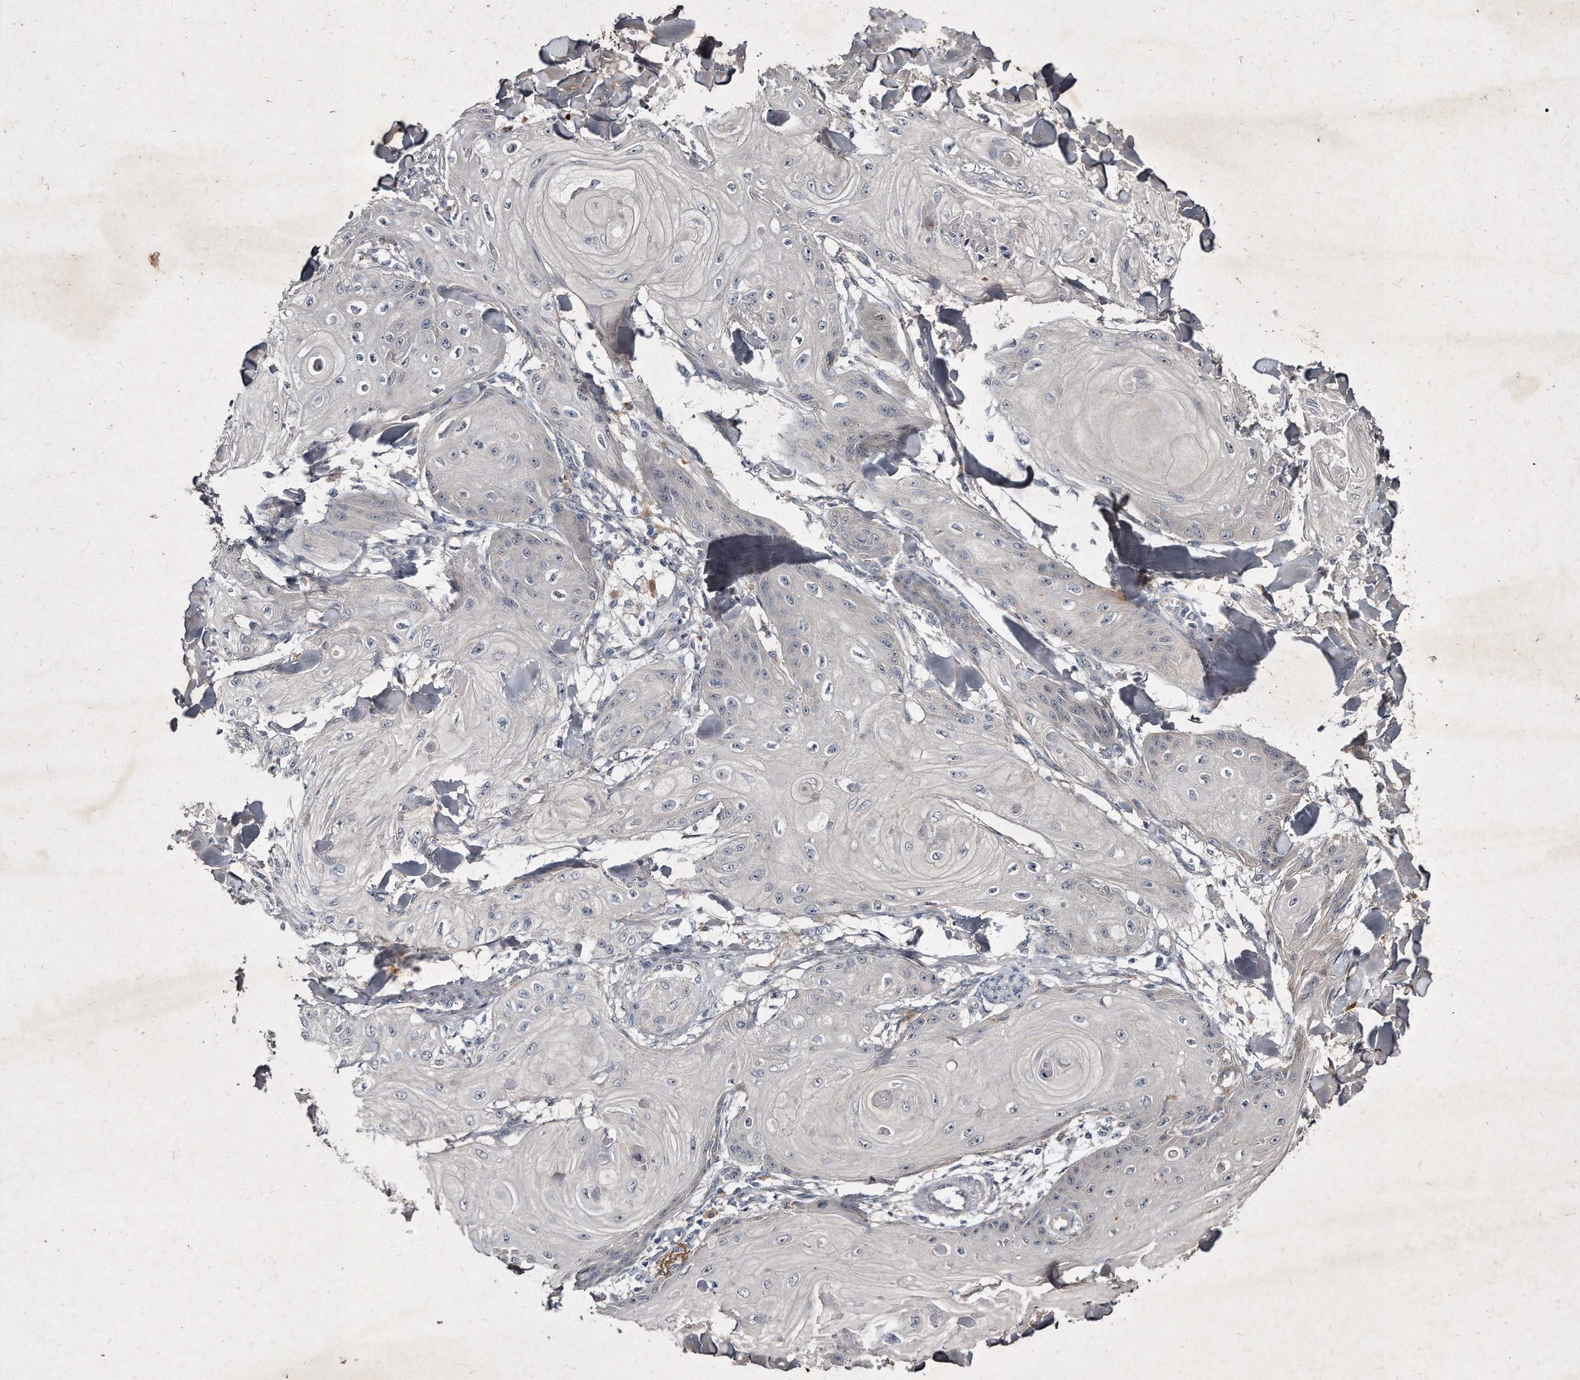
{"staining": {"intensity": "negative", "quantity": "none", "location": "none"}, "tissue": "skin cancer", "cell_type": "Tumor cells", "image_type": "cancer", "snomed": [{"axis": "morphology", "description": "Squamous cell carcinoma, NOS"}, {"axis": "topography", "description": "Skin"}], "caption": "Image shows no protein positivity in tumor cells of skin cancer (squamous cell carcinoma) tissue.", "gene": "KLHDC3", "patient": {"sex": "male", "age": 74}}